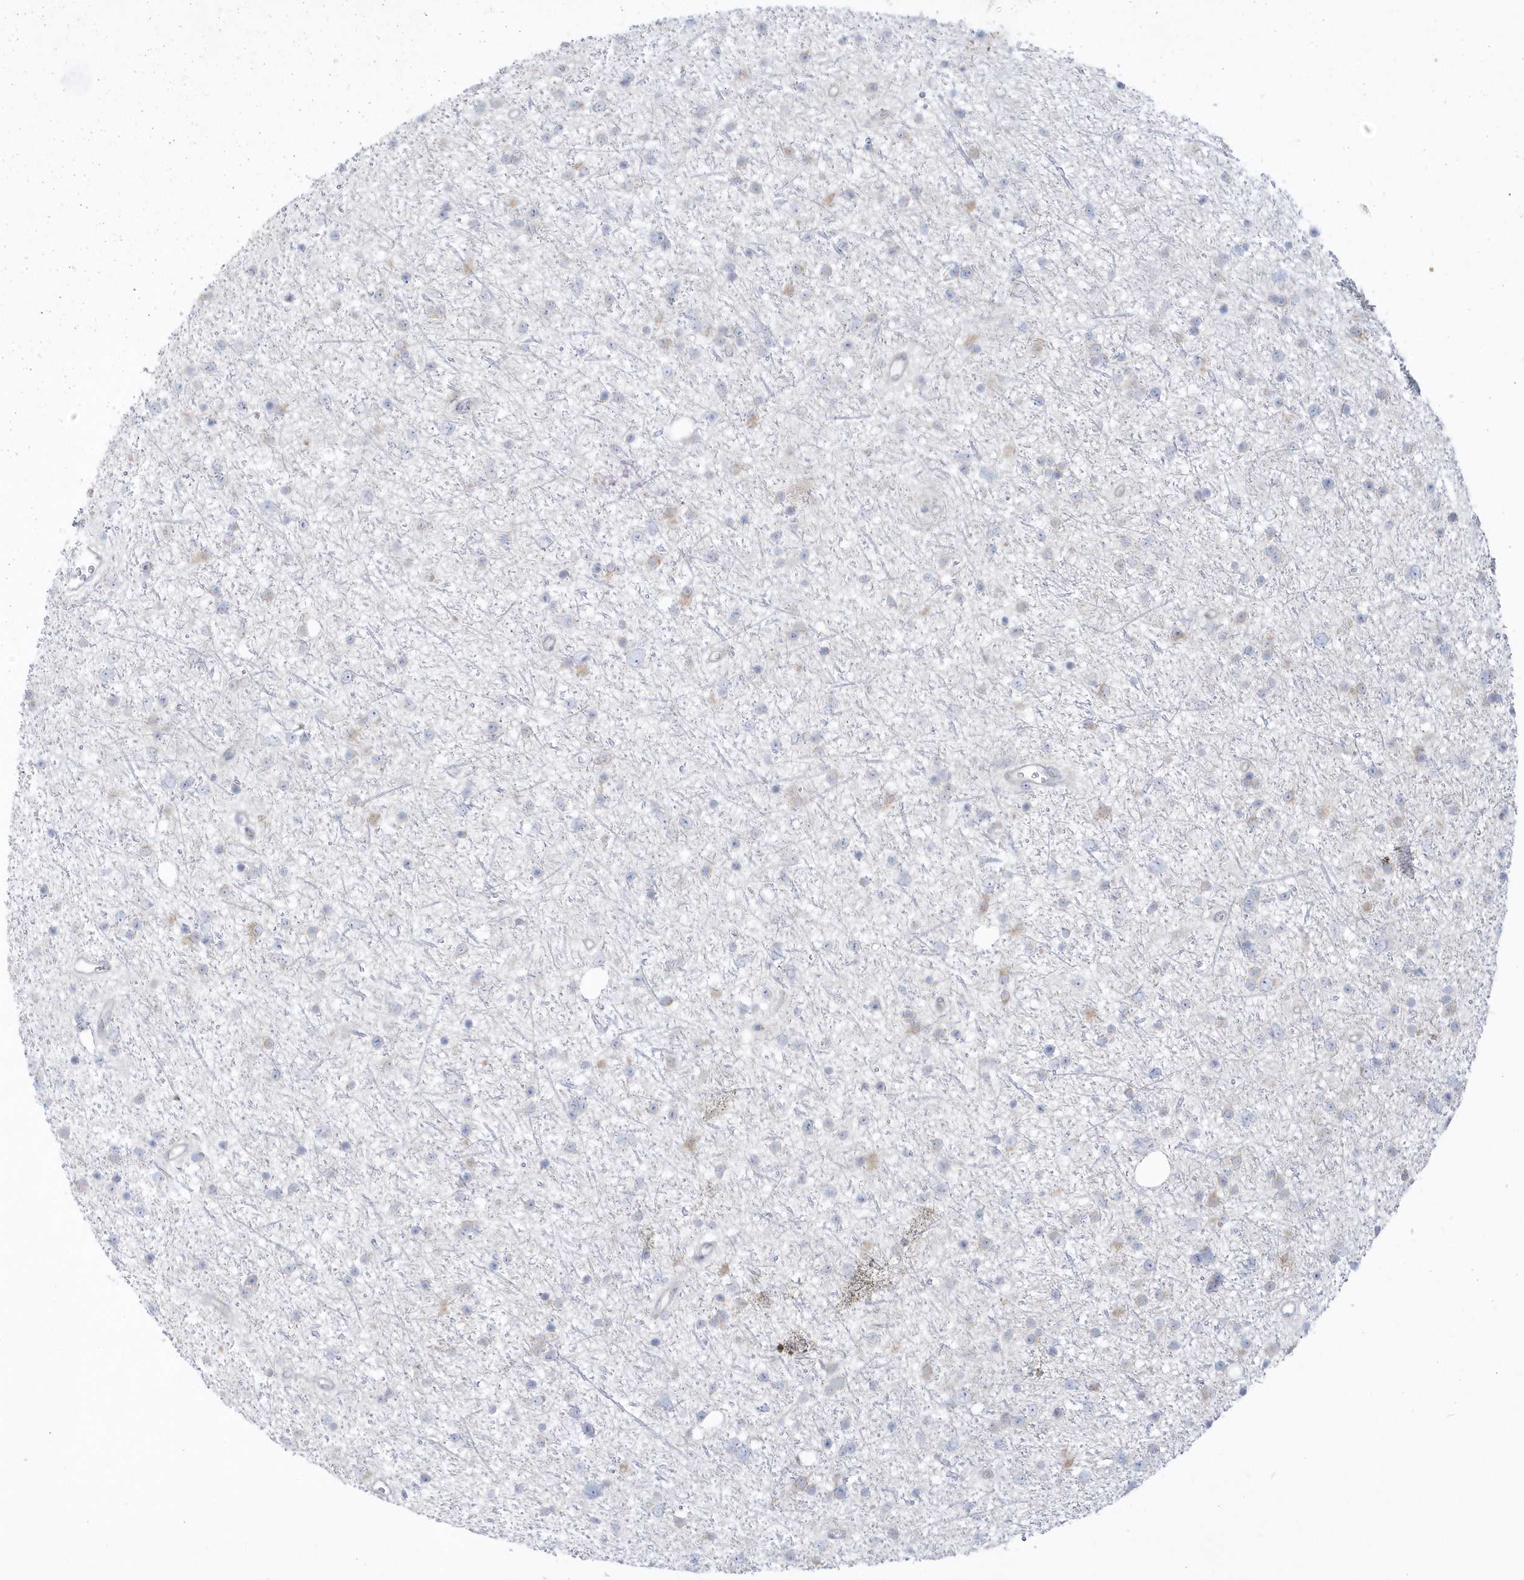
{"staining": {"intensity": "negative", "quantity": "none", "location": "none"}, "tissue": "glioma", "cell_type": "Tumor cells", "image_type": "cancer", "snomed": [{"axis": "morphology", "description": "Glioma, malignant, Low grade"}, {"axis": "topography", "description": "Cerebral cortex"}], "caption": "Immunohistochemistry (IHC) of glioma displays no positivity in tumor cells.", "gene": "PCBD1", "patient": {"sex": "female", "age": 39}}